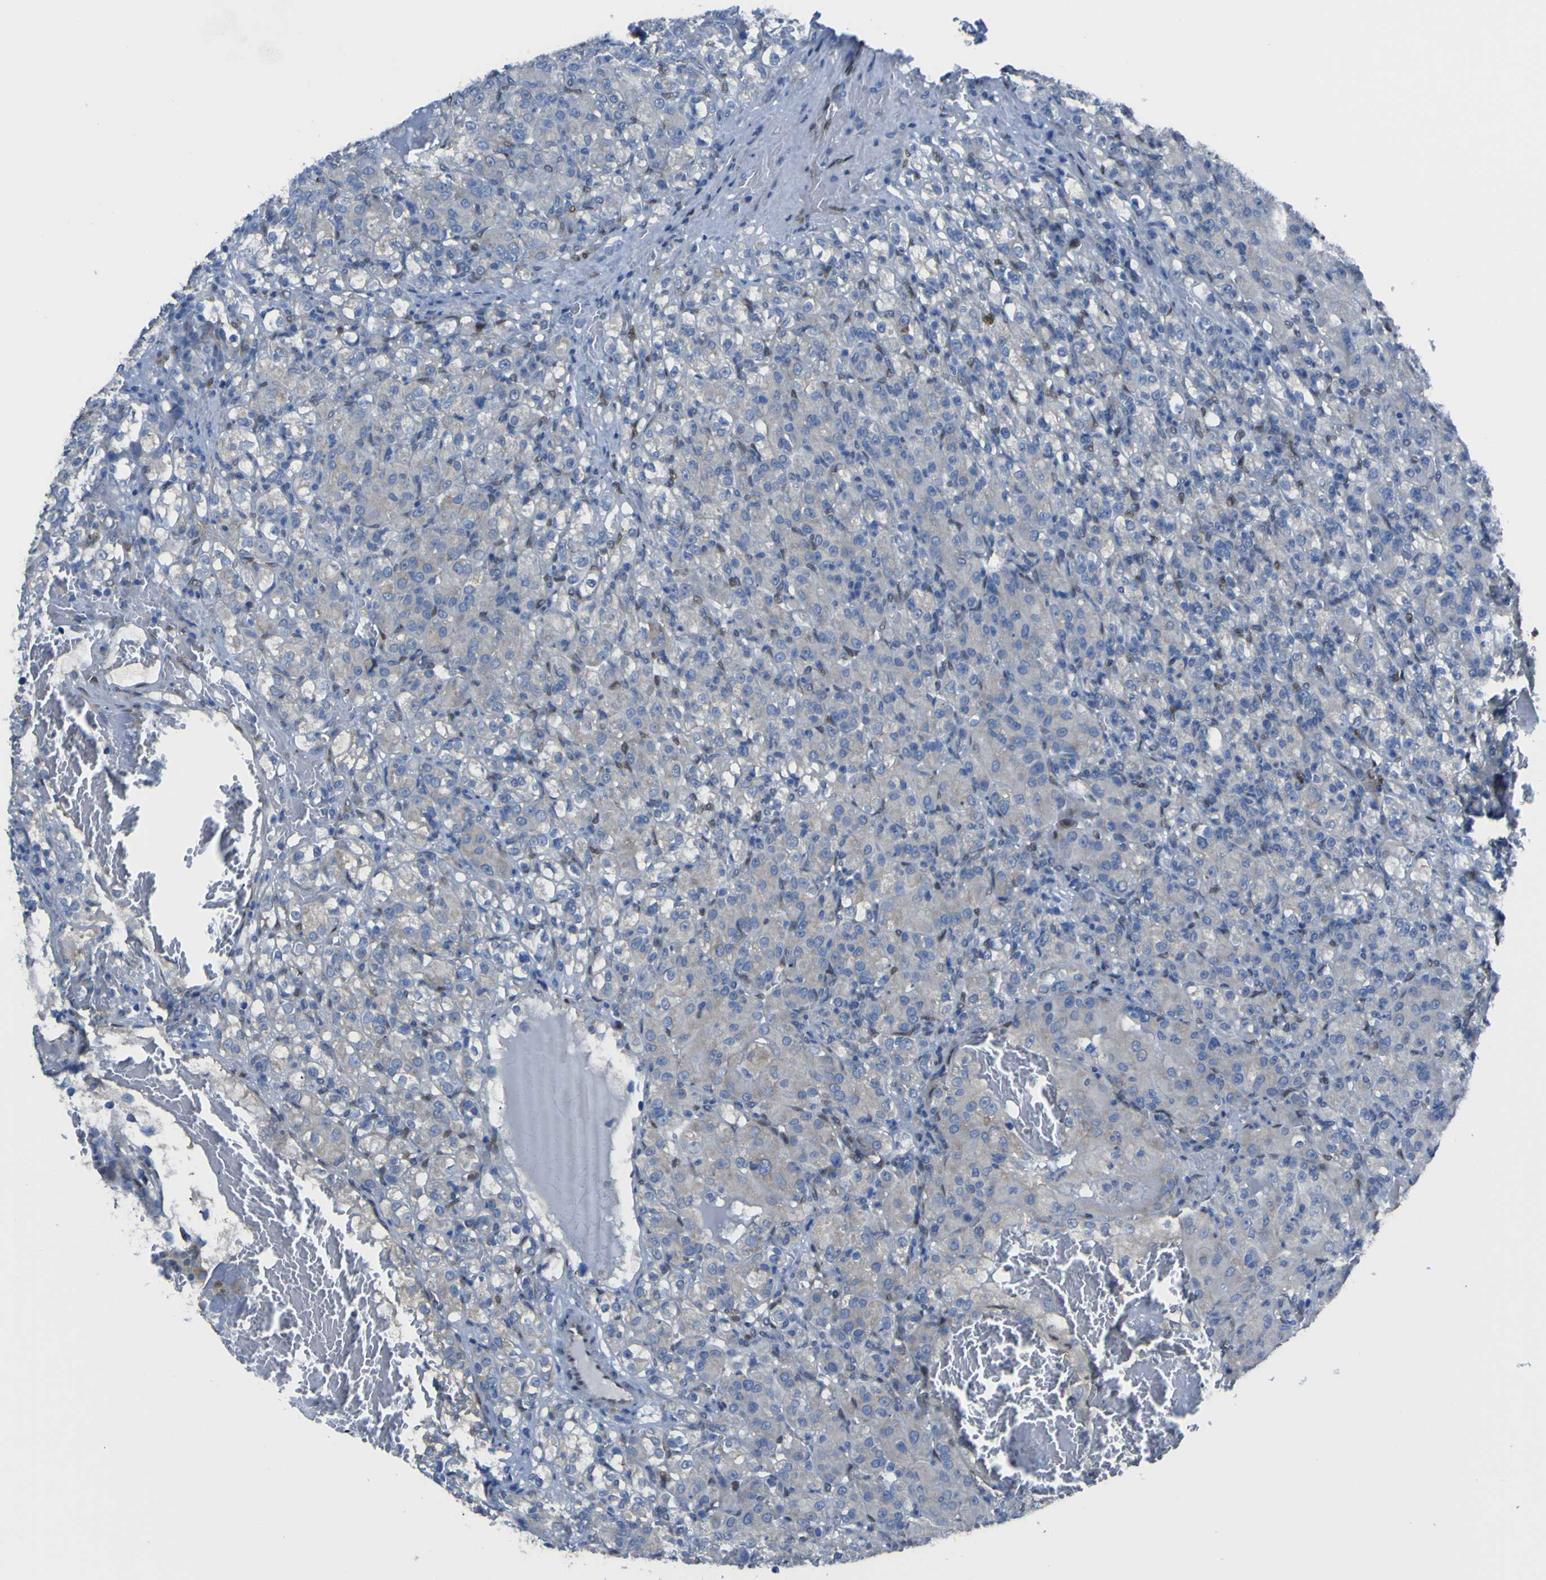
{"staining": {"intensity": "weak", "quantity": "25%-75%", "location": "cytoplasmic/membranous"}, "tissue": "renal cancer", "cell_type": "Tumor cells", "image_type": "cancer", "snomed": [{"axis": "morphology", "description": "Adenocarcinoma, NOS"}, {"axis": "topography", "description": "Kidney"}], "caption": "Immunohistochemistry staining of renal cancer, which exhibits low levels of weak cytoplasmic/membranous staining in about 25%-75% of tumor cells indicating weak cytoplasmic/membranous protein positivity. The staining was performed using DAB (brown) for protein detection and nuclei were counterstained in hematoxylin (blue).", "gene": "LRRN1", "patient": {"sex": "male", "age": 61}}